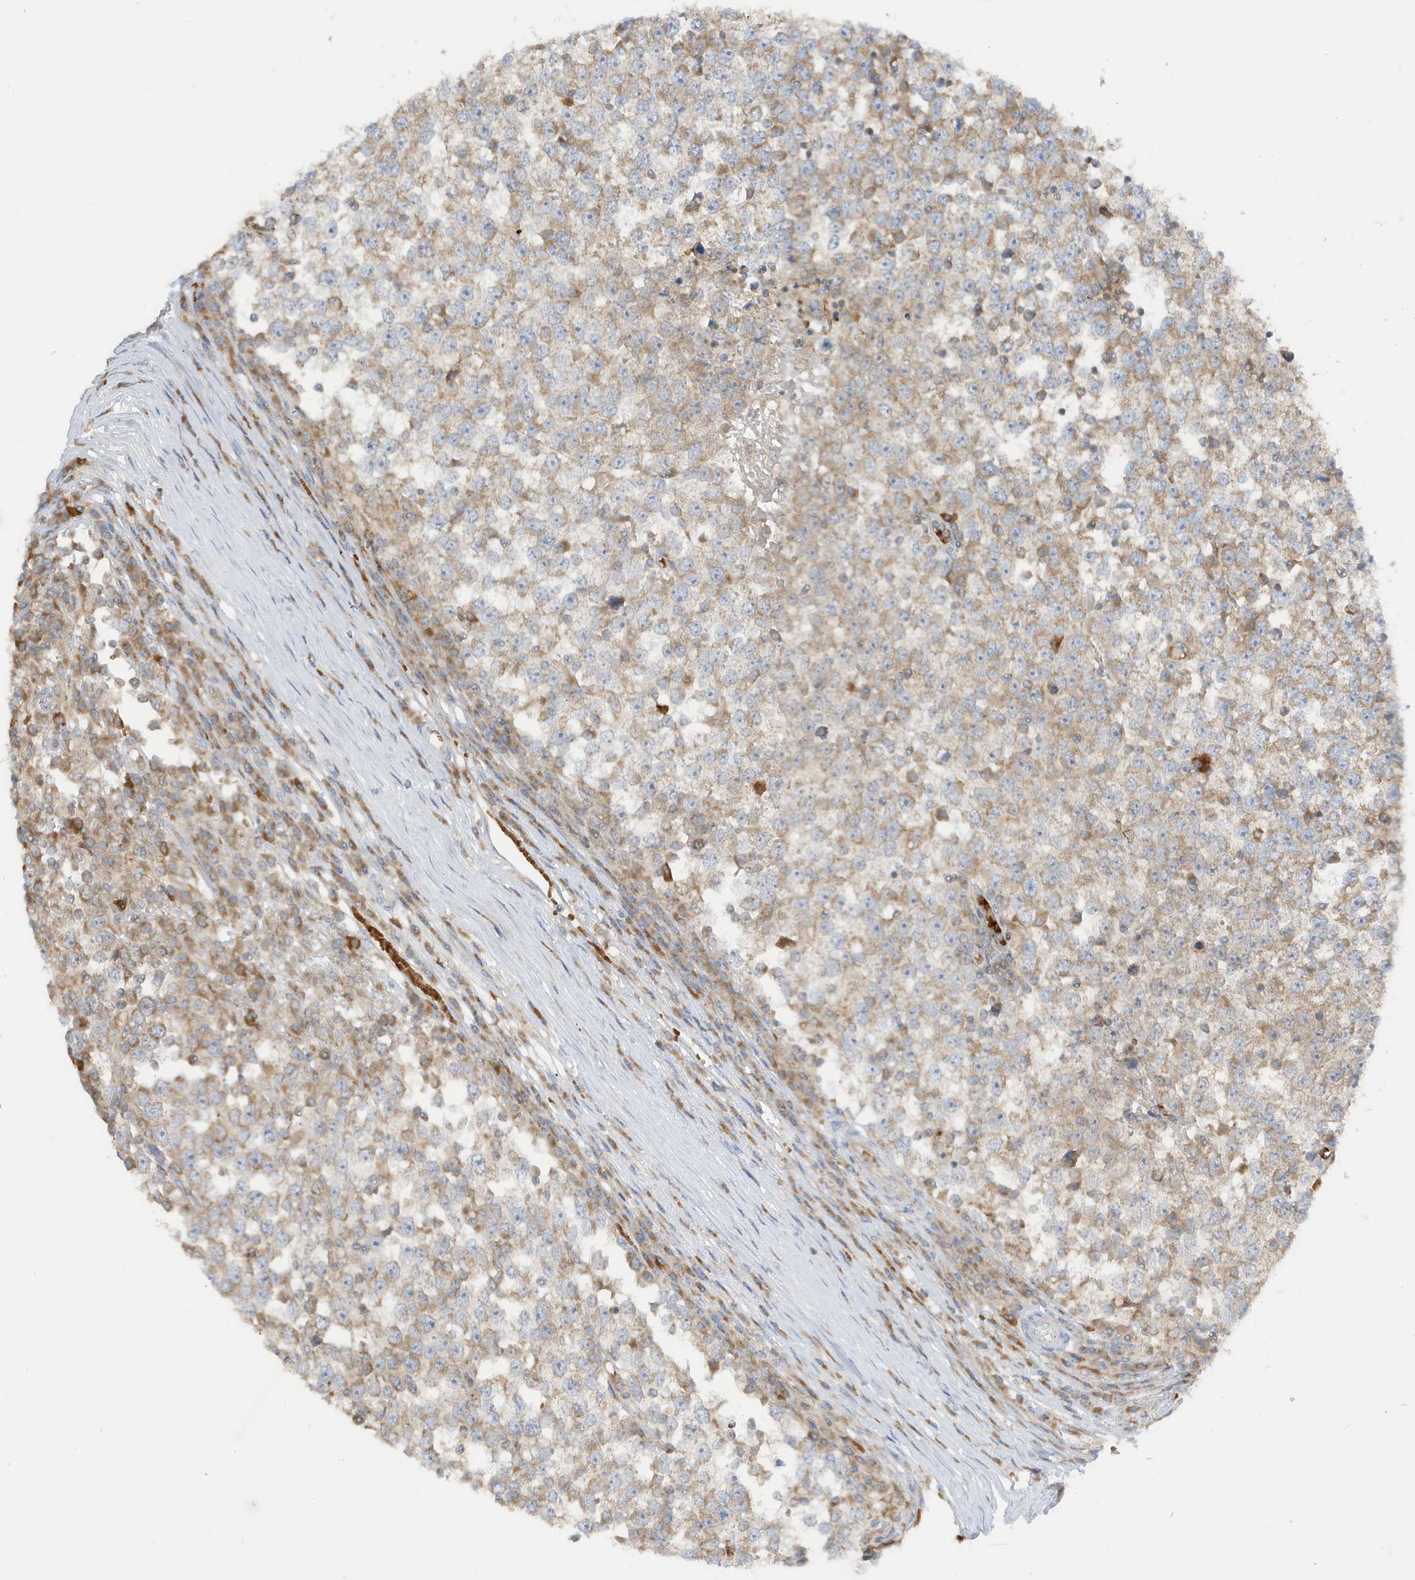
{"staining": {"intensity": "moderate", "quantity": "25%-75%", "location": "cytoplasmic/membranous"}, "tissue": "testis cancer", "cell_type": "Tumor cells", "image_type": "cancer", "snomed": [{"axis": "morphology", "description": "Seminoma, NOS"}, {"axis": "topography", "description": "Testis"}], "caption": "An IHC image of tumor tissue is shown. Protein staining in brown shows moderate cytoplasmic/membranous positivity in testis cancer (seminoma) within tumor cells.", "gene": "NPPC", "patient": {"sex": "male", "age": 65}}